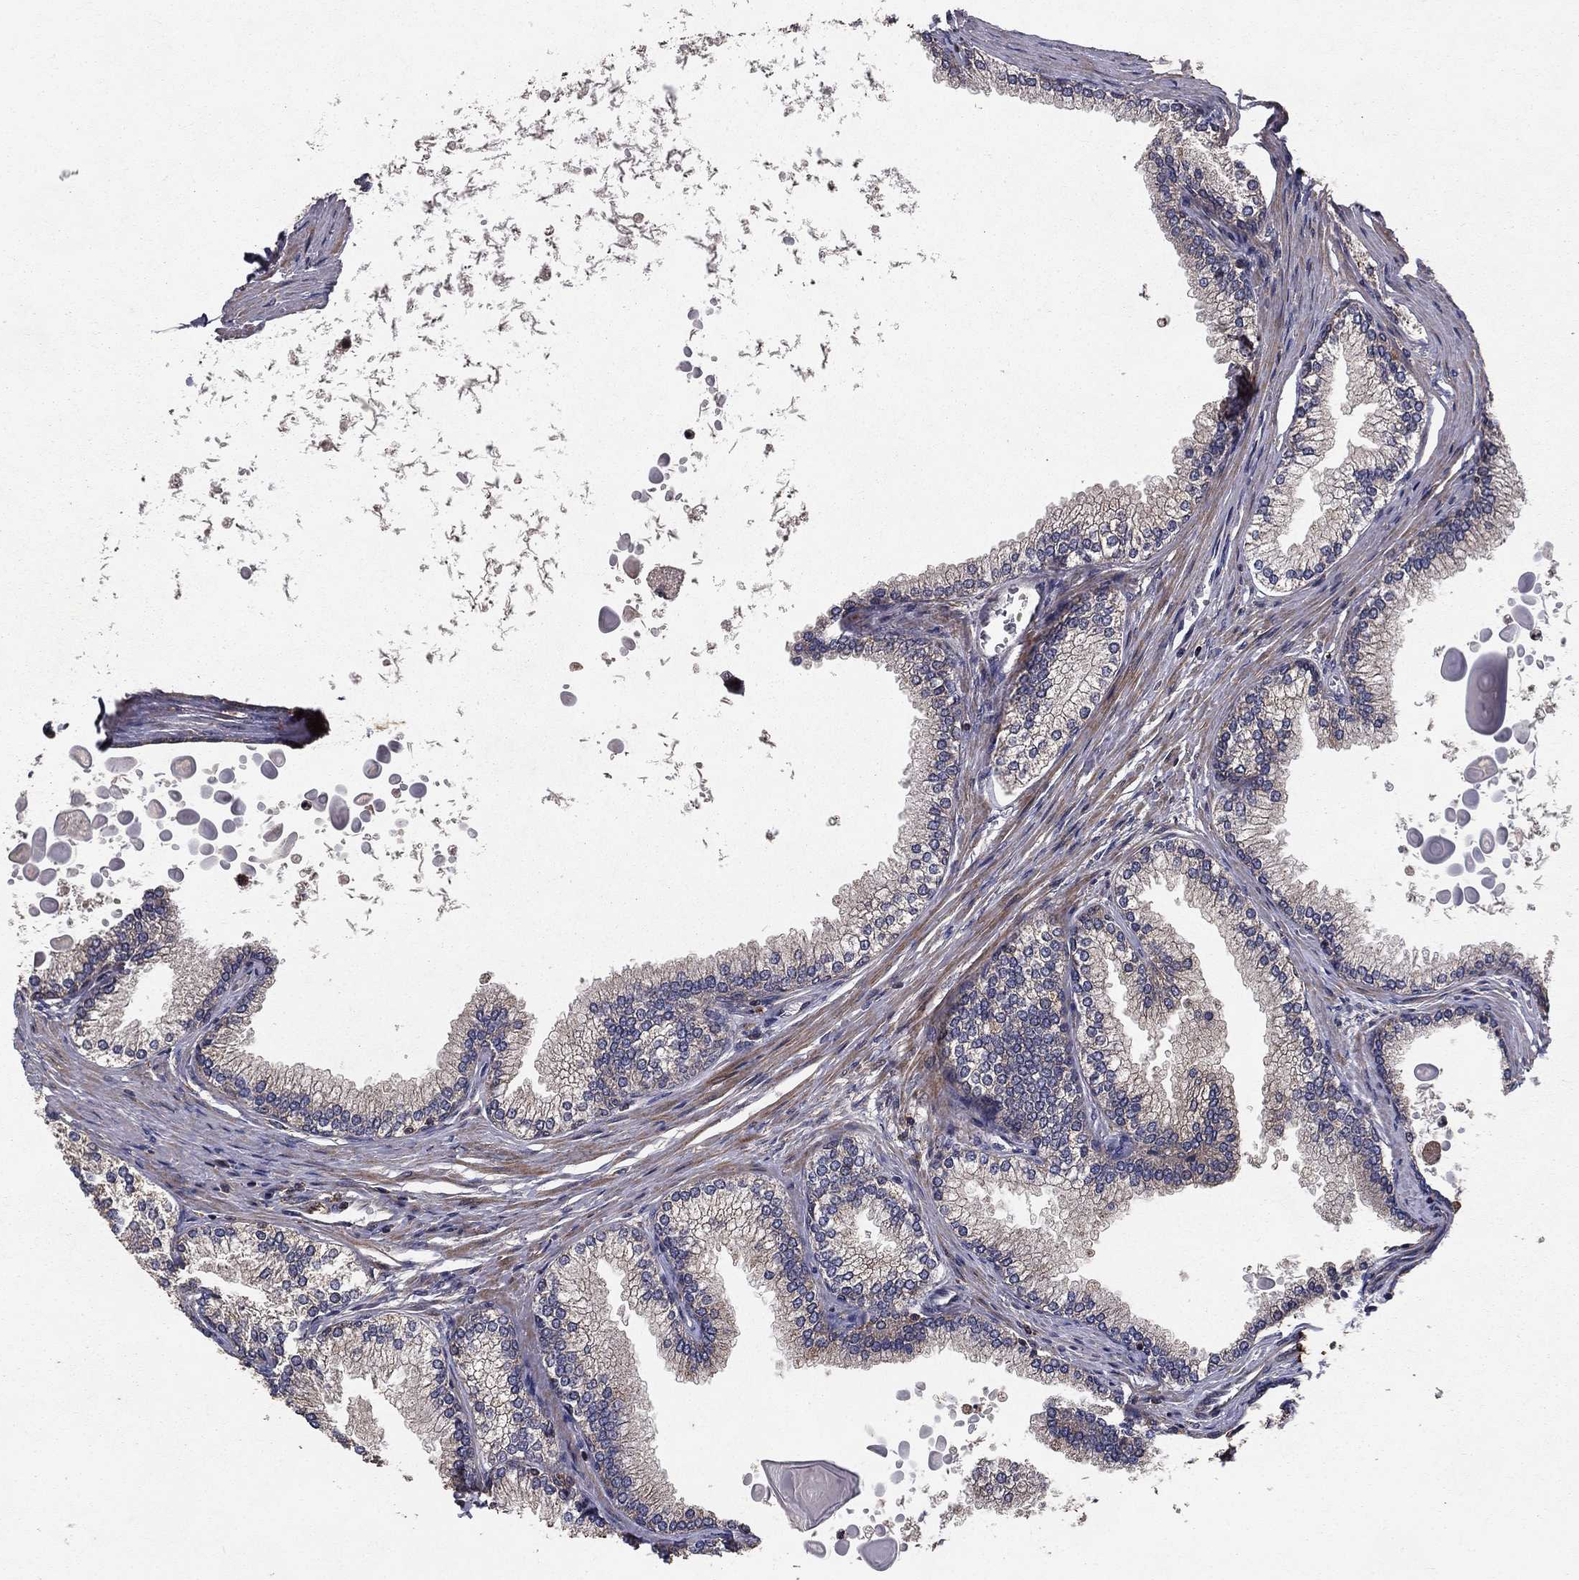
{"staining": {"intensity": "moderate", "quantity": "25%-75%", "location": "cytoplasmic/membranous"}, "tissue": "prostate", "cell_type": "Glandular cells", "image_type": "normal", "snomed": [{"axis": "morphology", "description": "Normal tissue, NOS"}, {"axis": "topography", "description": "Prostate"}], "caption": "The immunohistochemical stain labels moderate cytoplasmic/membranous positivity in glandular cells of unremarkable prostate. (IHC, brightfield microscopy, high magnification).", "gene": "BABAM2", "patient": {"sex": "male", "age": 72}}